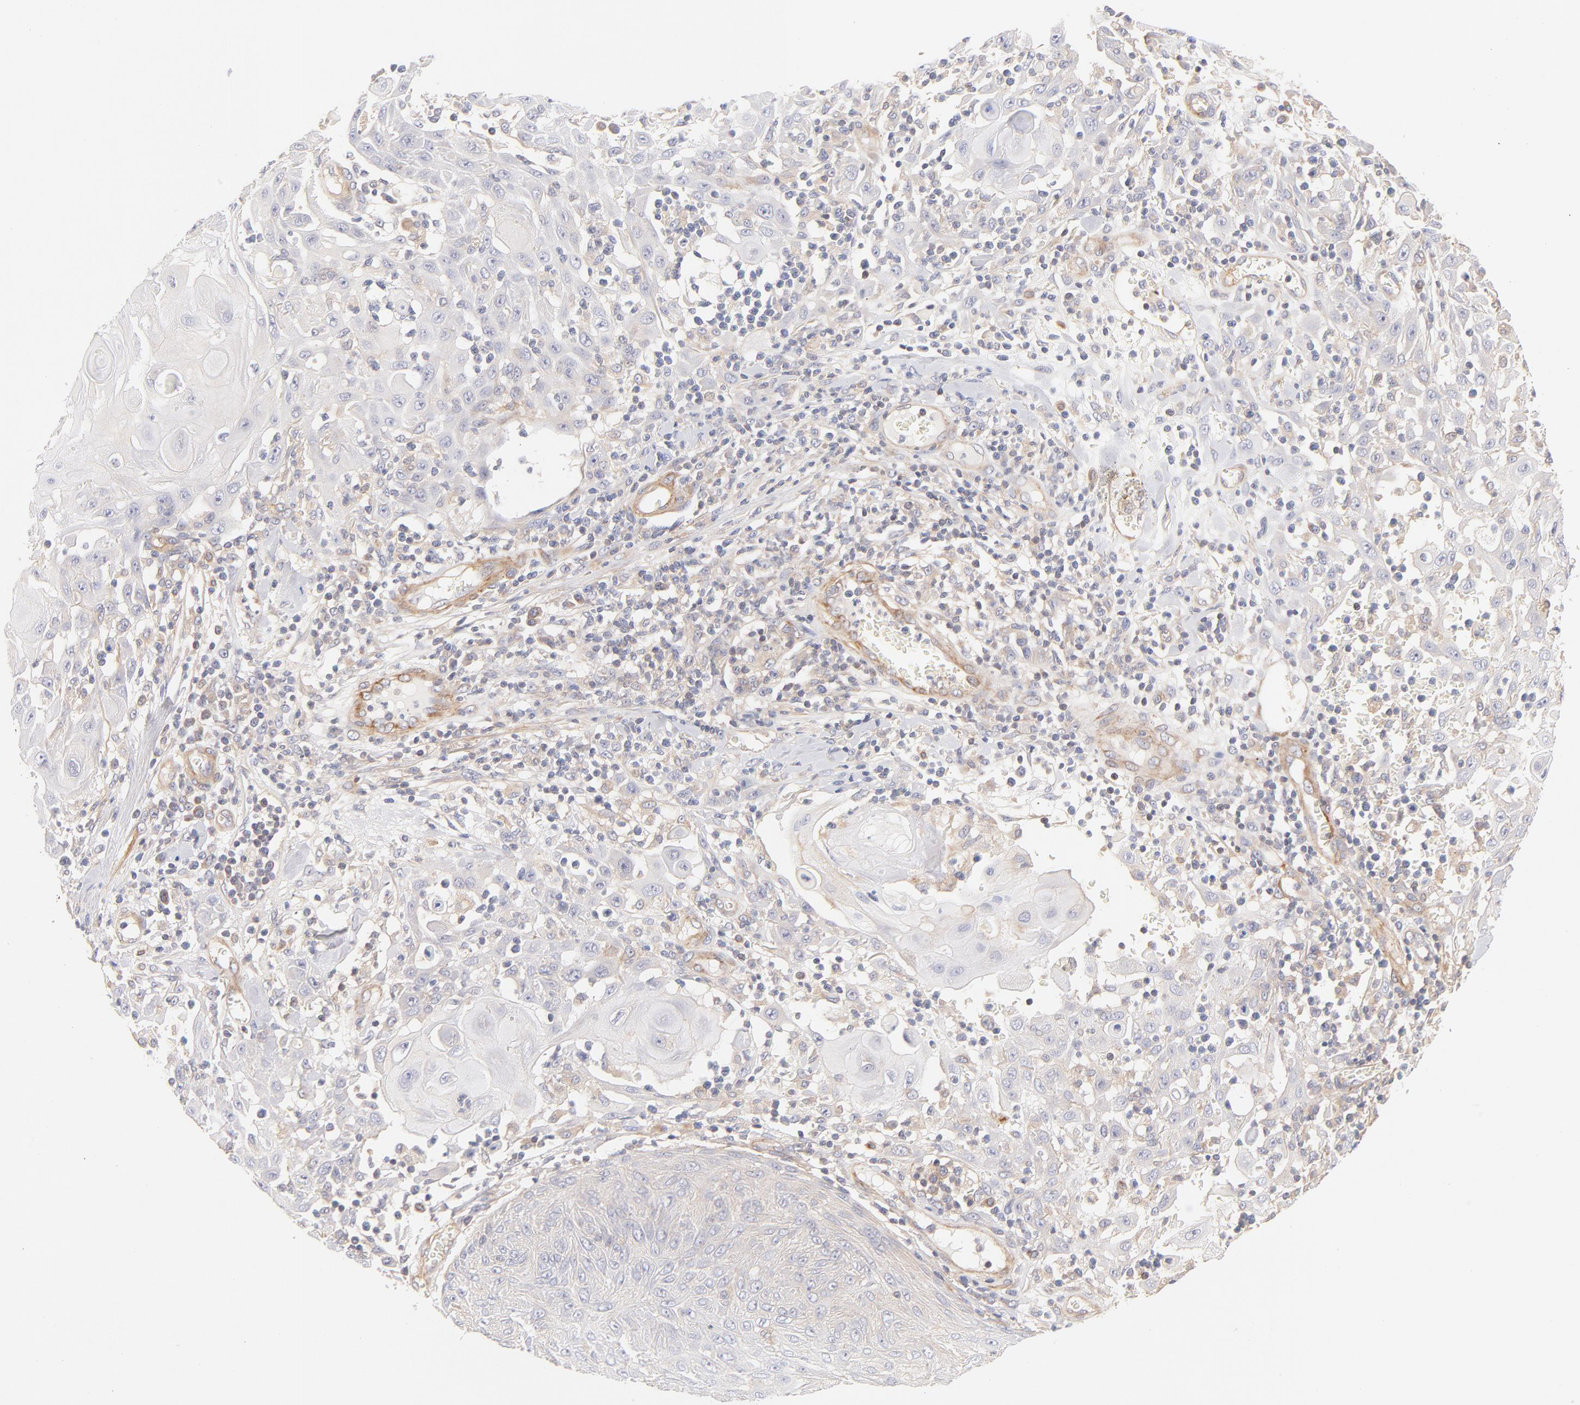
{"staining": {"intensity": "negative", "quantity": "none", "location": "none"}, "tissue": "skin cancer", "cell_type": "Tumor cells", "image_type": "cancer", "snomed": [{"axis": "morphology", "description": "Squamous cell carcinoma, NOS"}, {"axis": "topography", "description": "Skin"}], "caption": "This is an immunohistochemistry image of human skin cancer. There is no positivity in tumor cells.", "gene": "LDLRAP1", "patient": {"sex": "male", "age": 24}}